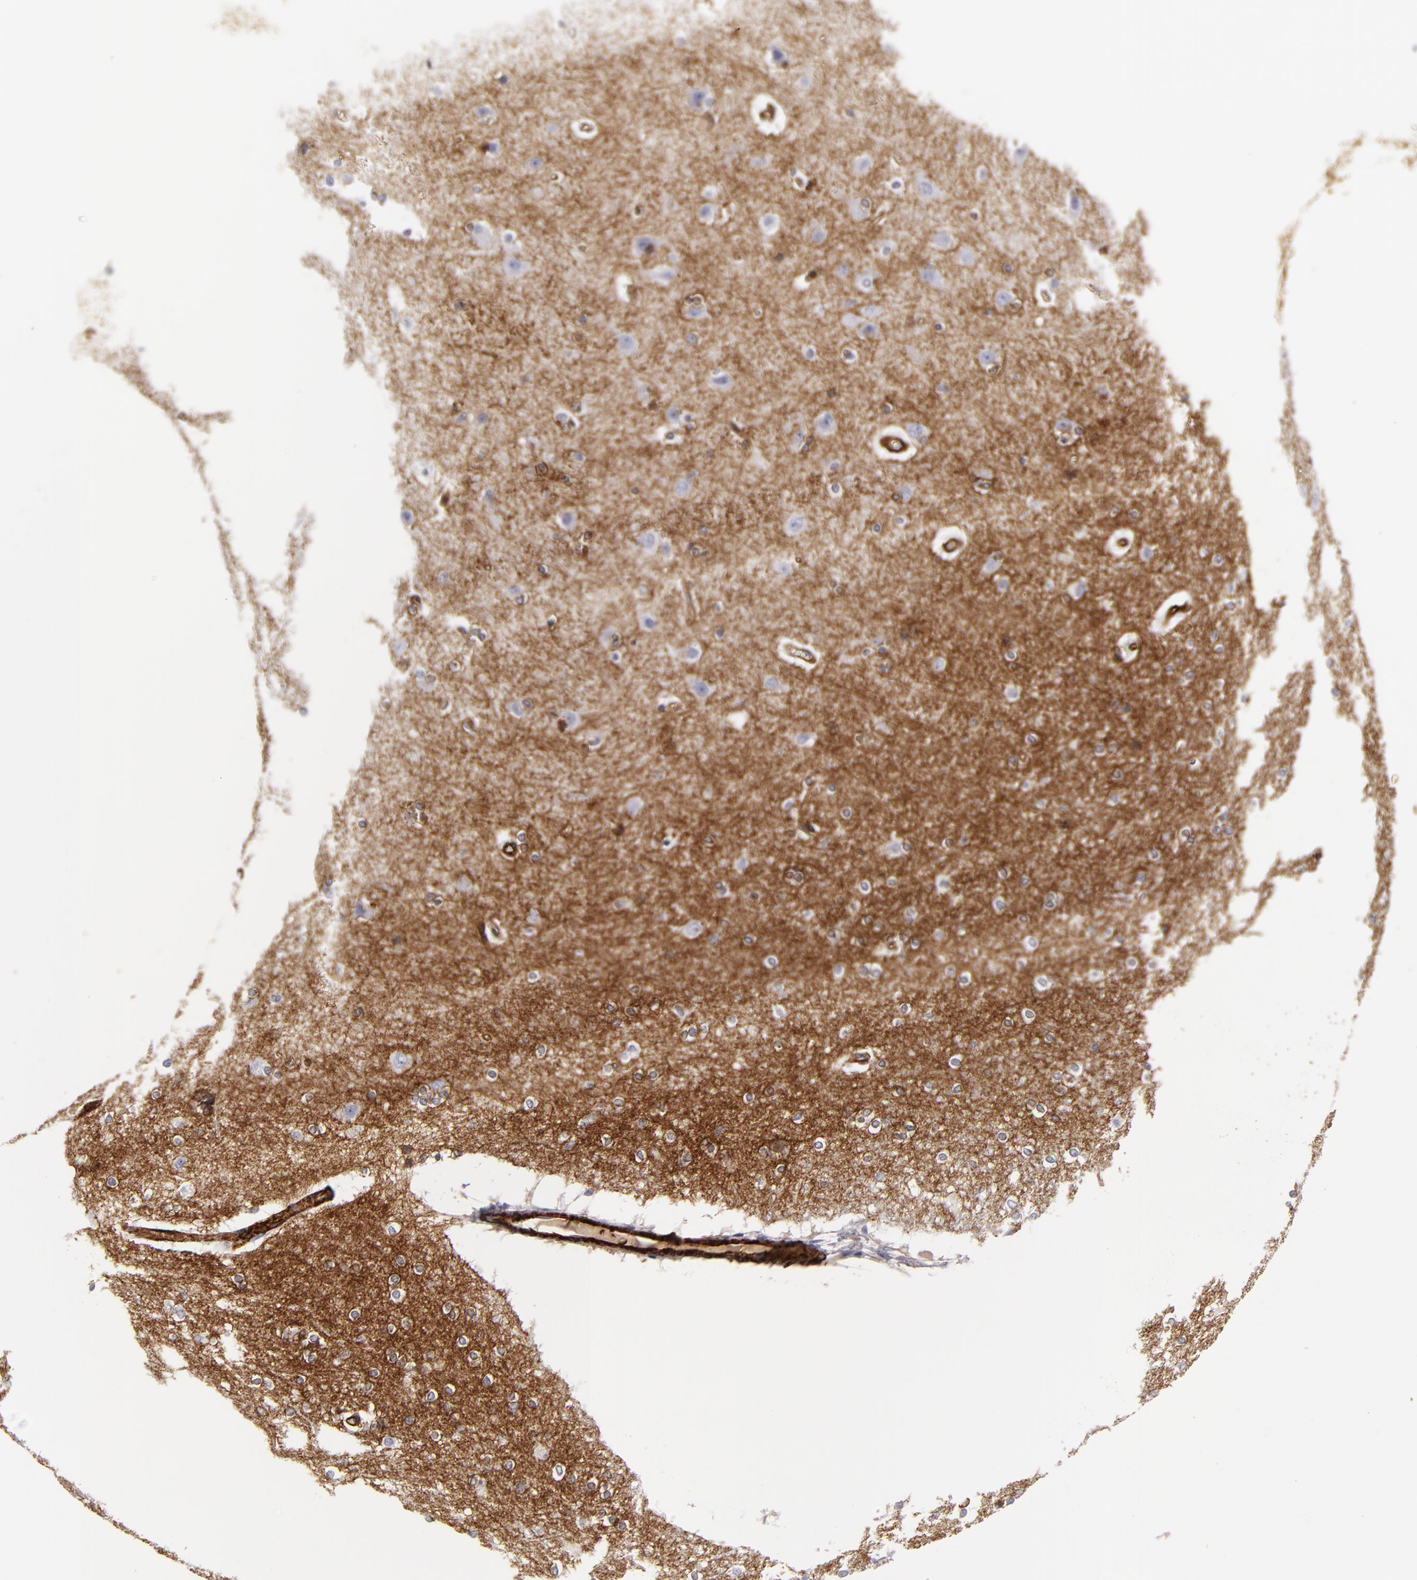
{"staining": {"intensity": "strong", "quantity": "25%-75%", "location": "cytoplasmic/membranous"}, "tissue": "cerebral cortex", "cell_type": "Endothelial cells", "image_type": "normal", "snomed": [{"axis": "morphology", "description": "Normal tissue, NOS"}, {"axis": "topography", "description": "Cerebral cortex"}], "caption": "Immunohistochemical staining of unremarkable cerebral cortex displays 25%-75% levels of strong cytoplasmic/membranous protein expression in about 25%-75% of endothelial cells.", "gene": "MCAM", "patient": {"sex": "female", "age": 54}}